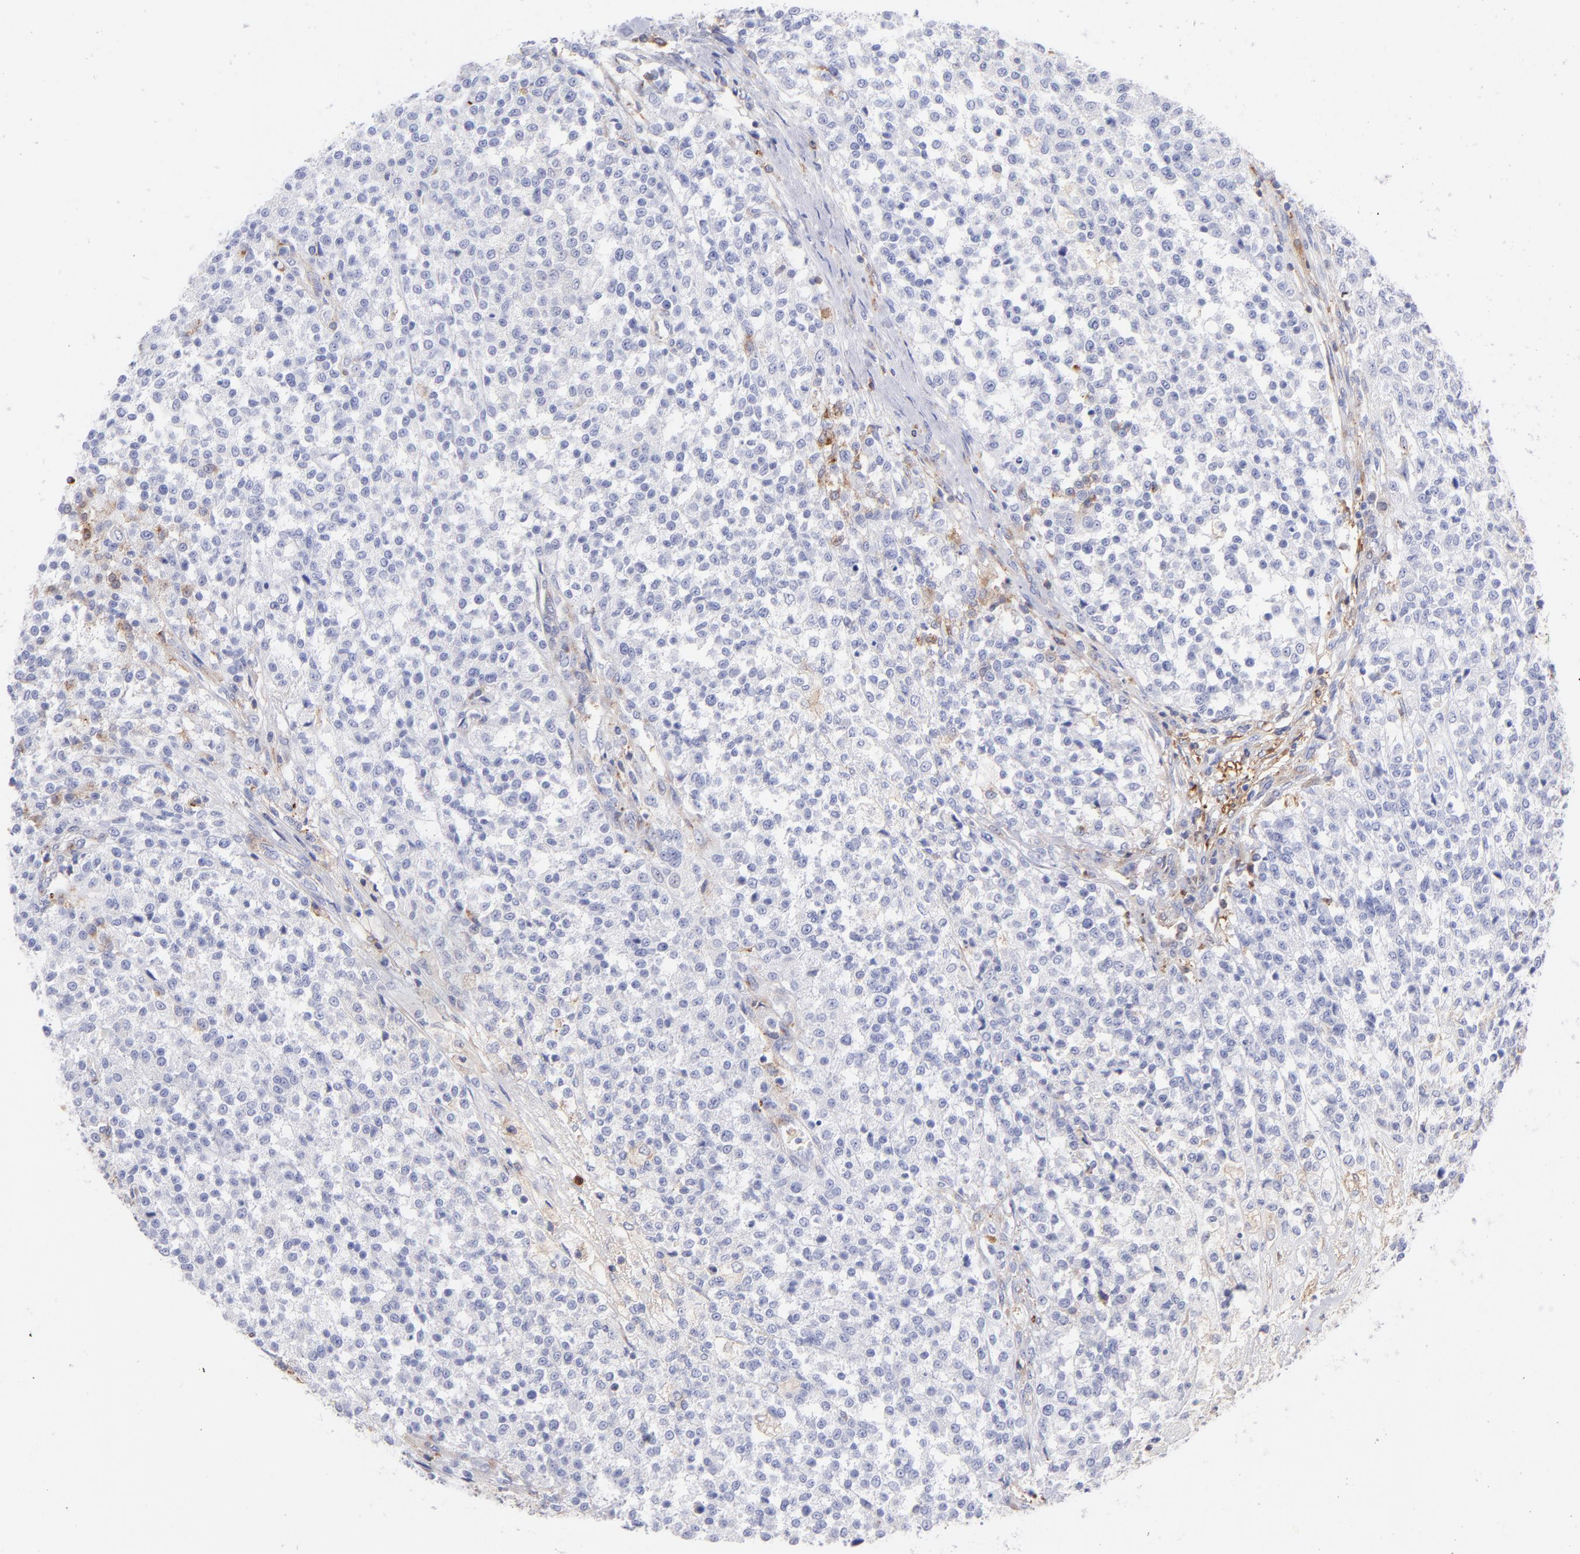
{"staining": {"intensity": "negative", "quantity": "none", "location": "none"}, "tissue": "testis cancer", "cell_type": "Tumor cells", "image_type": "cancer", "snomed": [{"axis": "morphology", "description": "Seminoma, NOS"}, {"axis": "topography", "description": "Testis"}], "caption": "Immunohistochemistry histopathology image of testis seminoma stained for a protein (brown), which shows no staining in tumor cells.", "gene": "PRKCA", "patient": {"sex": "male", "age": 59}}